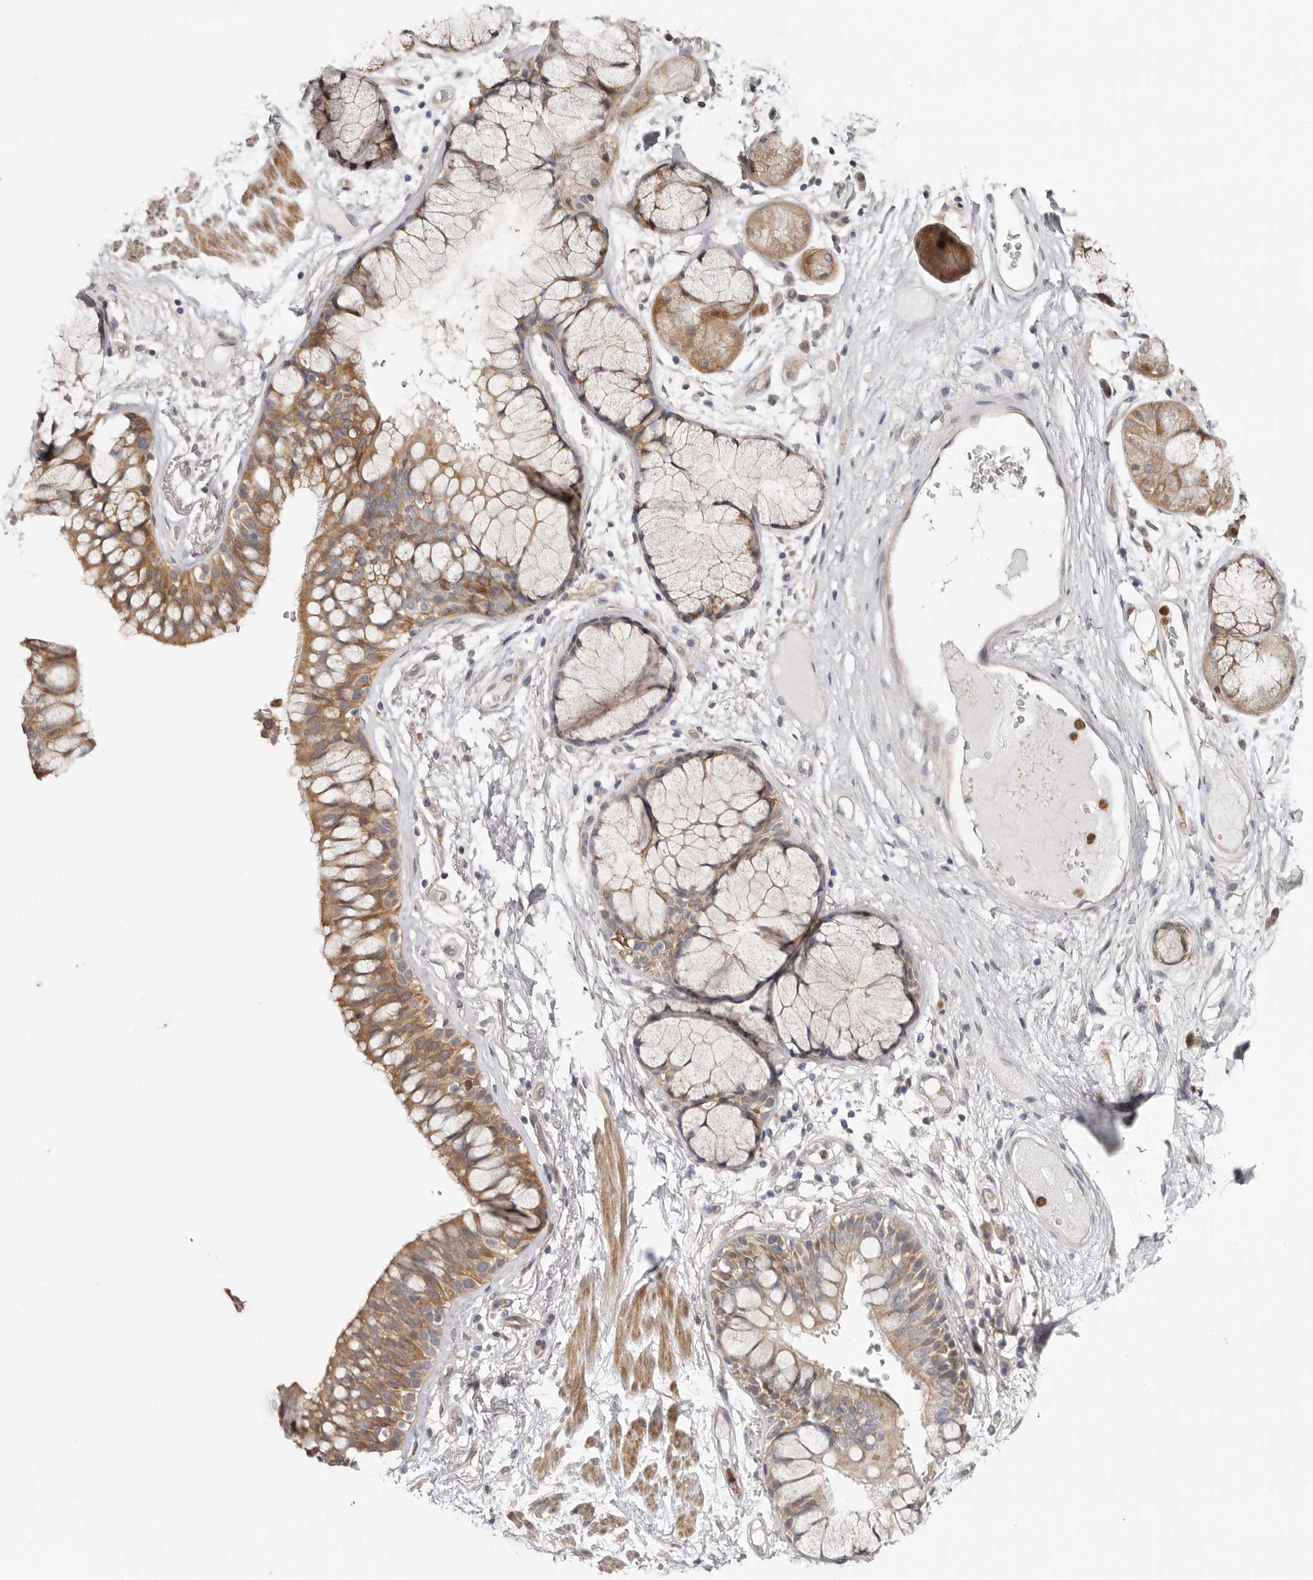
{"staining": {"intensity": "weak", "quantity": "25%-75%", "location": "cytoplasmic/membranous"}, "tissue": "adipose tissue", "cell_type": "Adipocytes", "image_type": "normal", "snomed": [{"axis": "morphology", "description": "Normal tissue, NOS"}, {"axis": "topography", "description": "Bronchus"}], "caption": "A low amount of weak cytoplasmic/membranous staining is appreciated in about 25%-75% of adipocytes in benign adipose tissue. (DAB (3,3'-diaminobenzidine) IHC, brown staining for protein, blue staining for nuclei).", "gene": "MSRB2", "patient": {"sex": "male", "age": 66}}